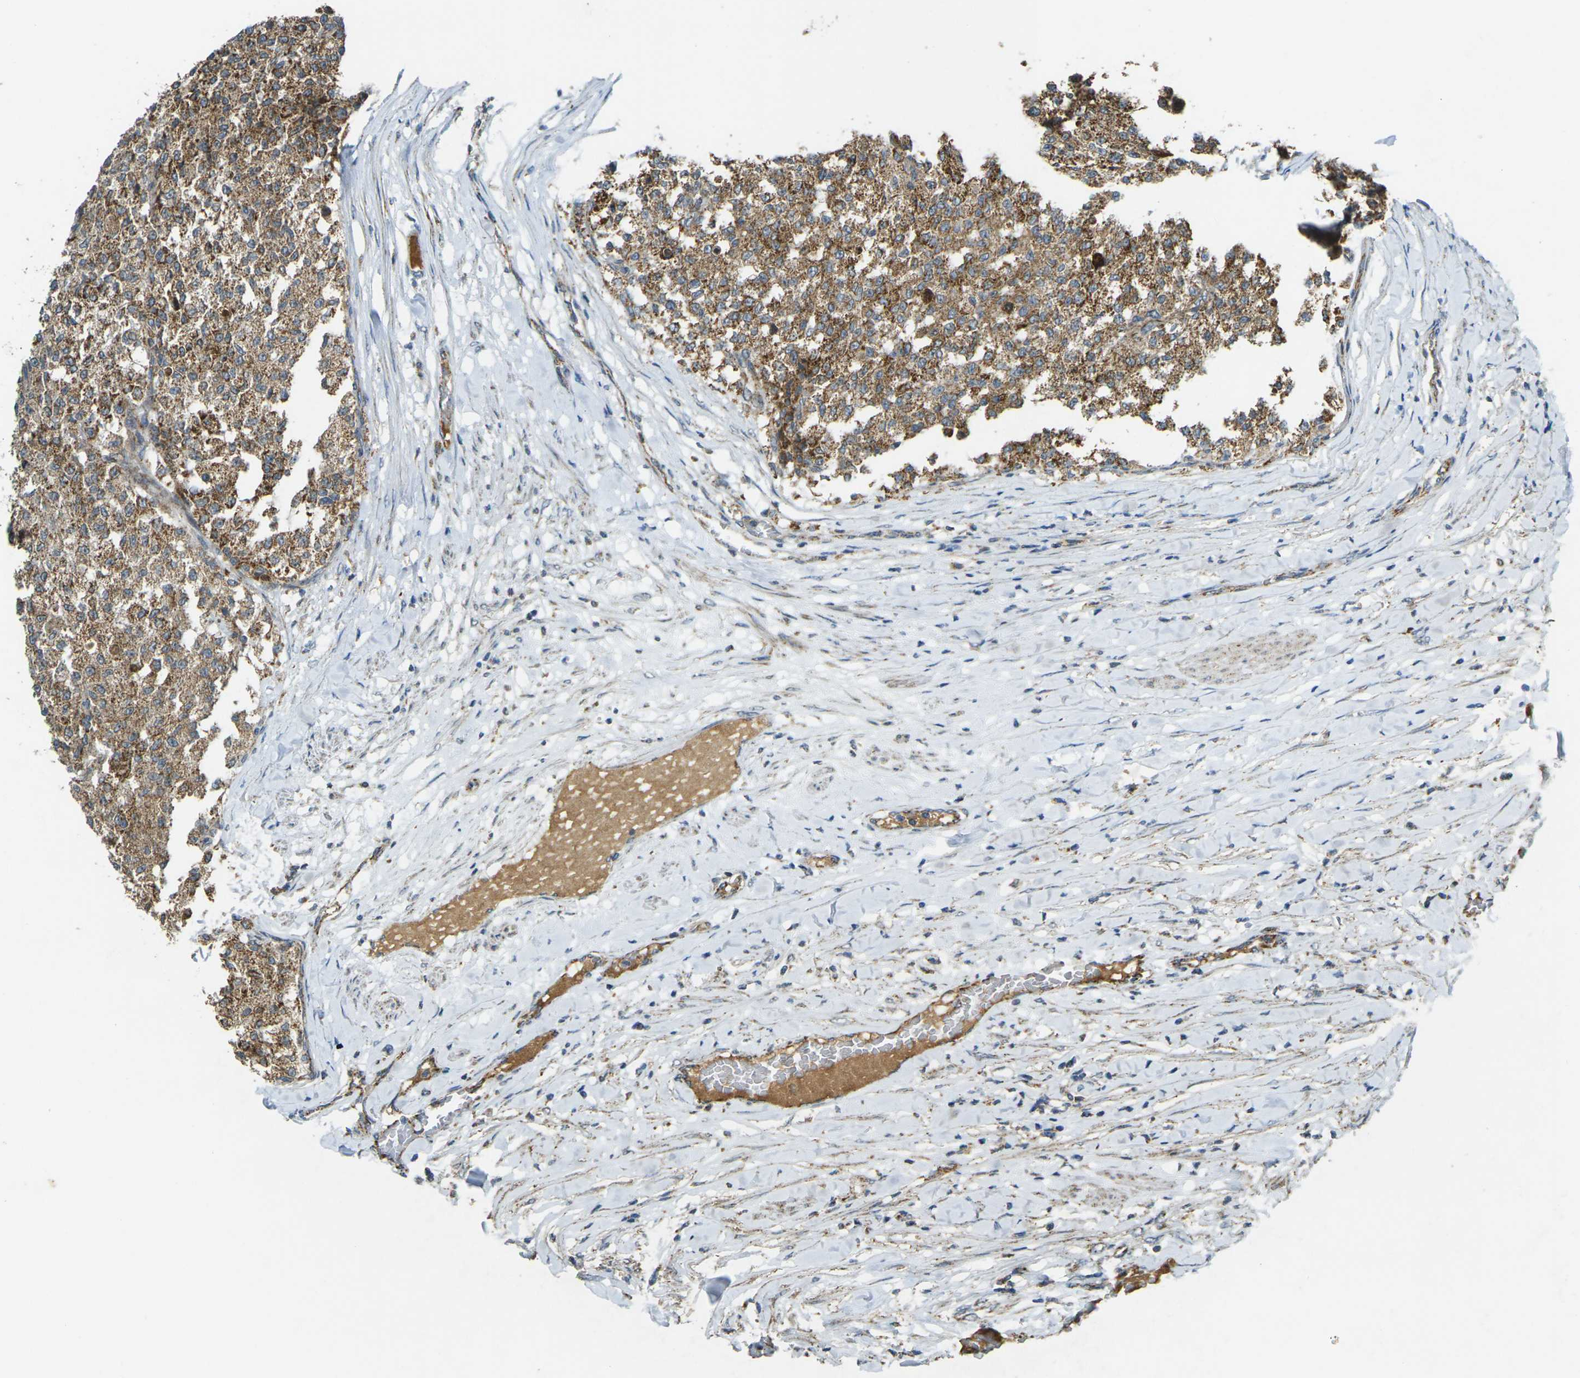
{"staining": {"intensity": "moderate", "quantity": ">75%", "location": "cytoplasmic/membranous"}, "tissue": "testis cancer", "cell_type": "Tumor cells", "image_type": "cancer", "snomed": [{"axis": "morphology", "description": "Seminoma, NOS"}, {"axis": "topography", "description": "Testis"}], "caption": "High-magnification brightfield microscopy of testis cancer stained with DAB (brown) and counterstained with hematoxylin (blue). tumor cells exhibit moderate cytoplasmic/membranous staining is appreciated in about>75% of cells.", "gene": "IGF1R", "patient": {"sex": "male", "age": 59}}